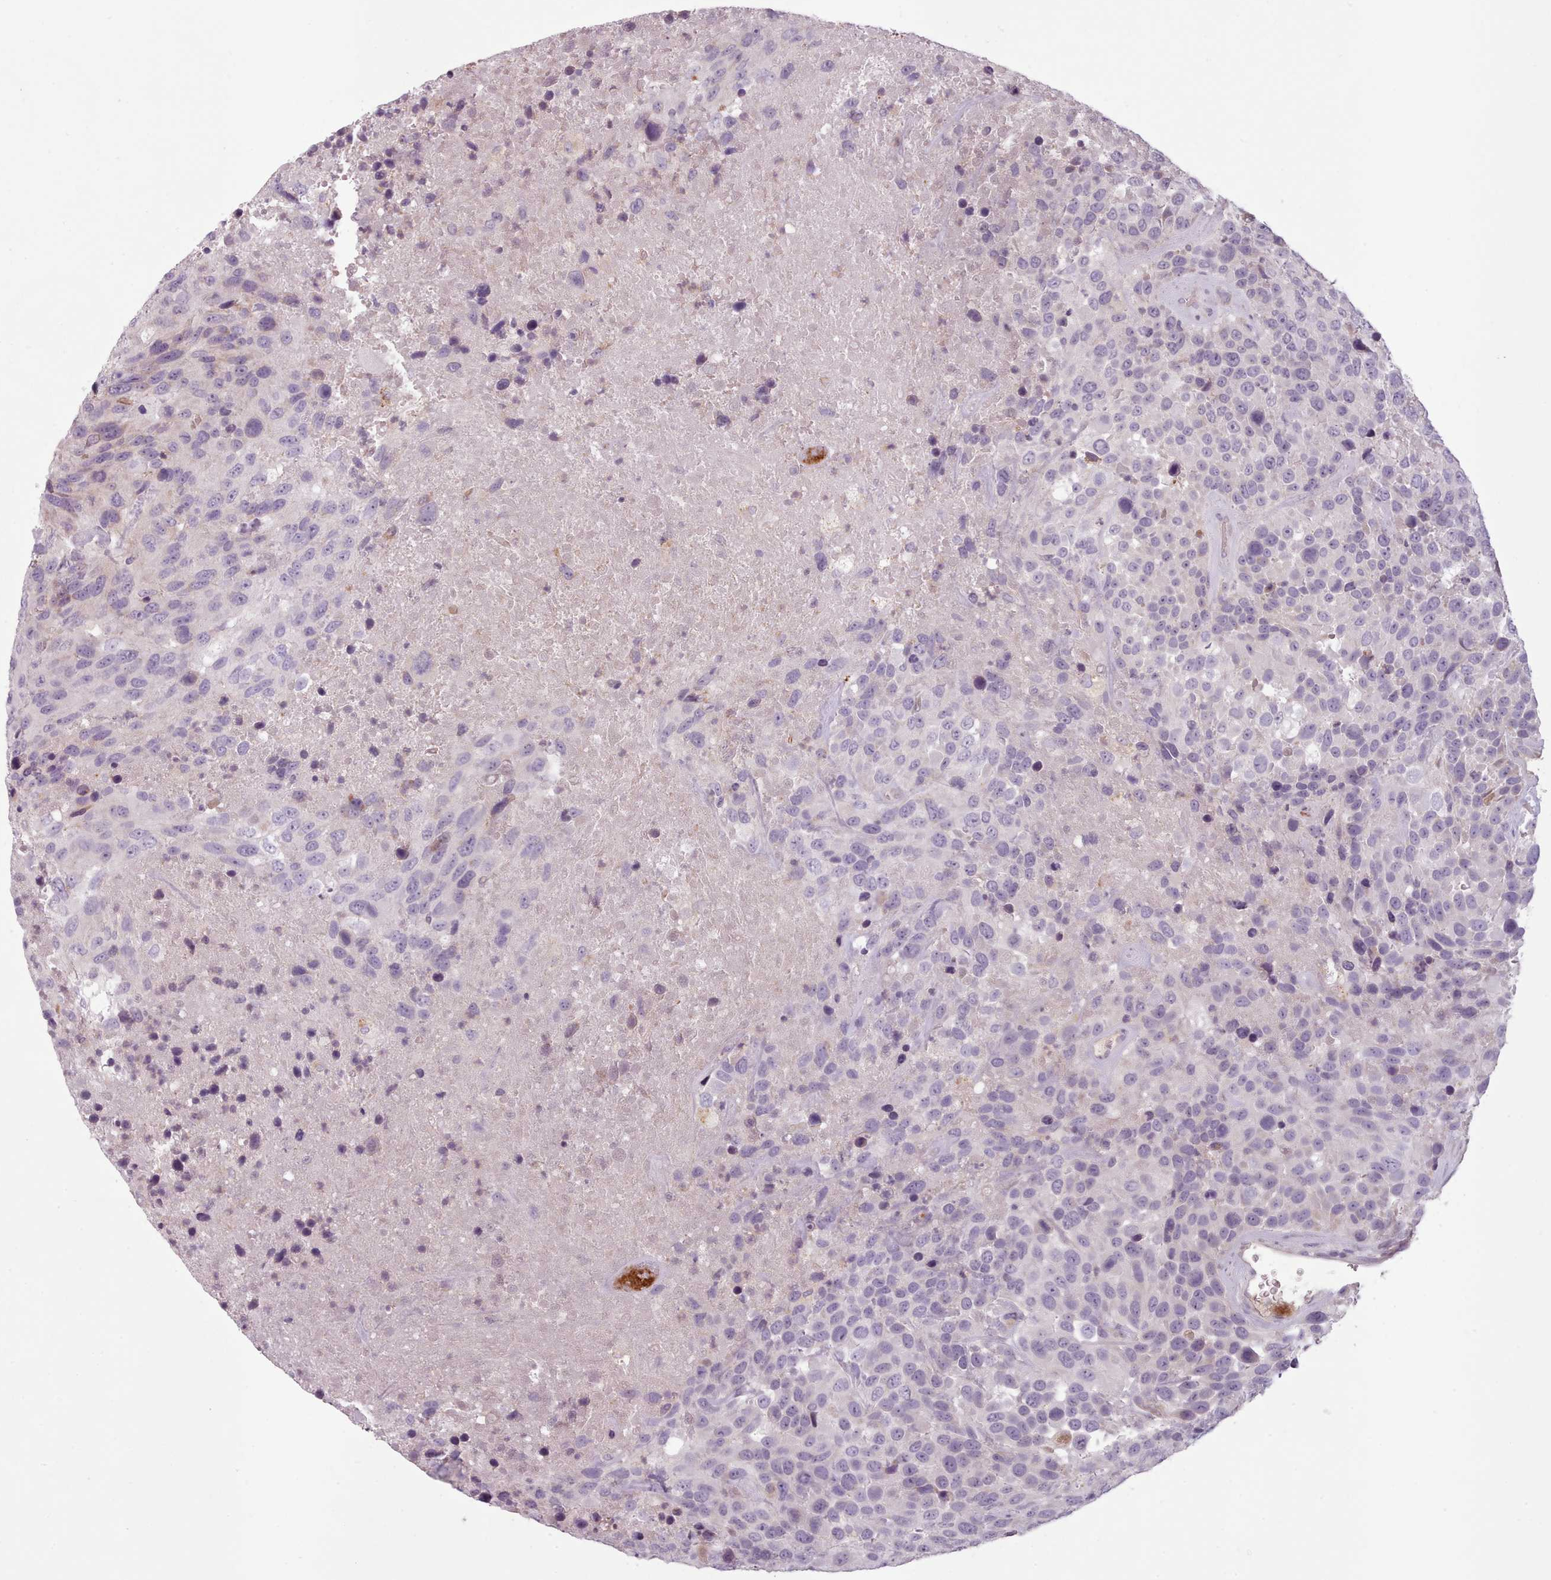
{"staining": {"intensity": "negative", "quantity": "none", "location": "none"}, "tissue": "urothelial cancer", "cell_type": "Tumor cells", "image_type": "cancer", "snomed": [{"axis": "morphology", "description": "Urothelial carcinoma, High grade"}, {"axis": "topography", "description": "Urinary bladder"}], "caption": "An IHC micrograph of urothelial carcinoma (high-grade) is shown. There is no staining in tumor cells of urothelial carcinoma (high-grade).", "gene": "LAPTM5", "patient": {"sex": "female", "age": 70}}